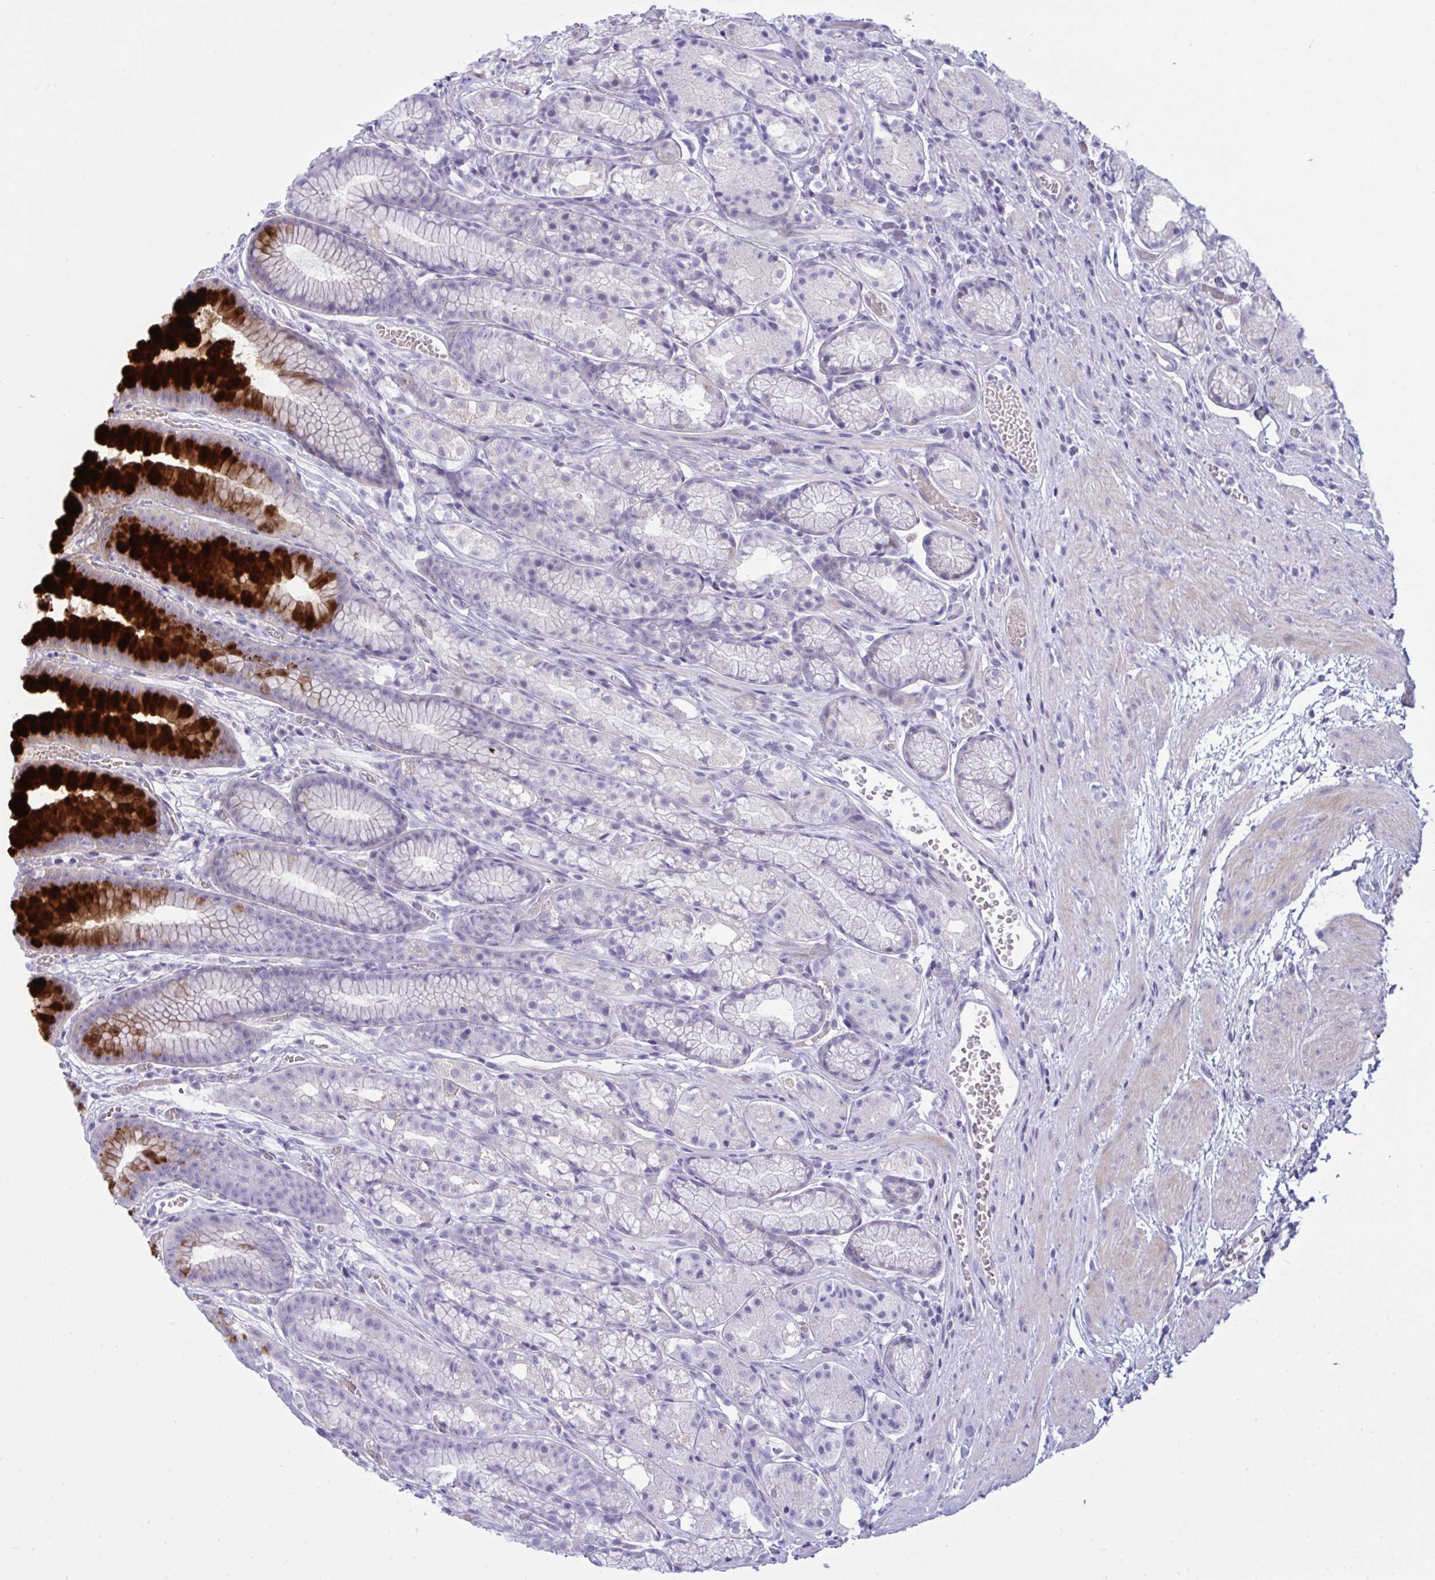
{"staining": {"intensity": "strong", "quantity": "<25%", "location": "cytoplasmic/membranous"}, "tissue": "stomach", "cell_type": "Glandular cells", "image_type": "normal", "snomed": [{"axis": "morphology", "description": "Normal tissue, NOS"}, {"axis": "topography", "description": "Smooth muscle"}, {"axis": "topography", "description": "Stomach"}], "caption": "Immunohistochemical staining of normal human stomach shows strong cytoplasmic/membranous protein staining in about <25% of glandular cells. (Stains: DAB in brown, nuclei in blue, Microscopy: brightfield microscopy at high magnification).", "gene": "WDR97", "patient": {"sex": "male", "age": 70}}